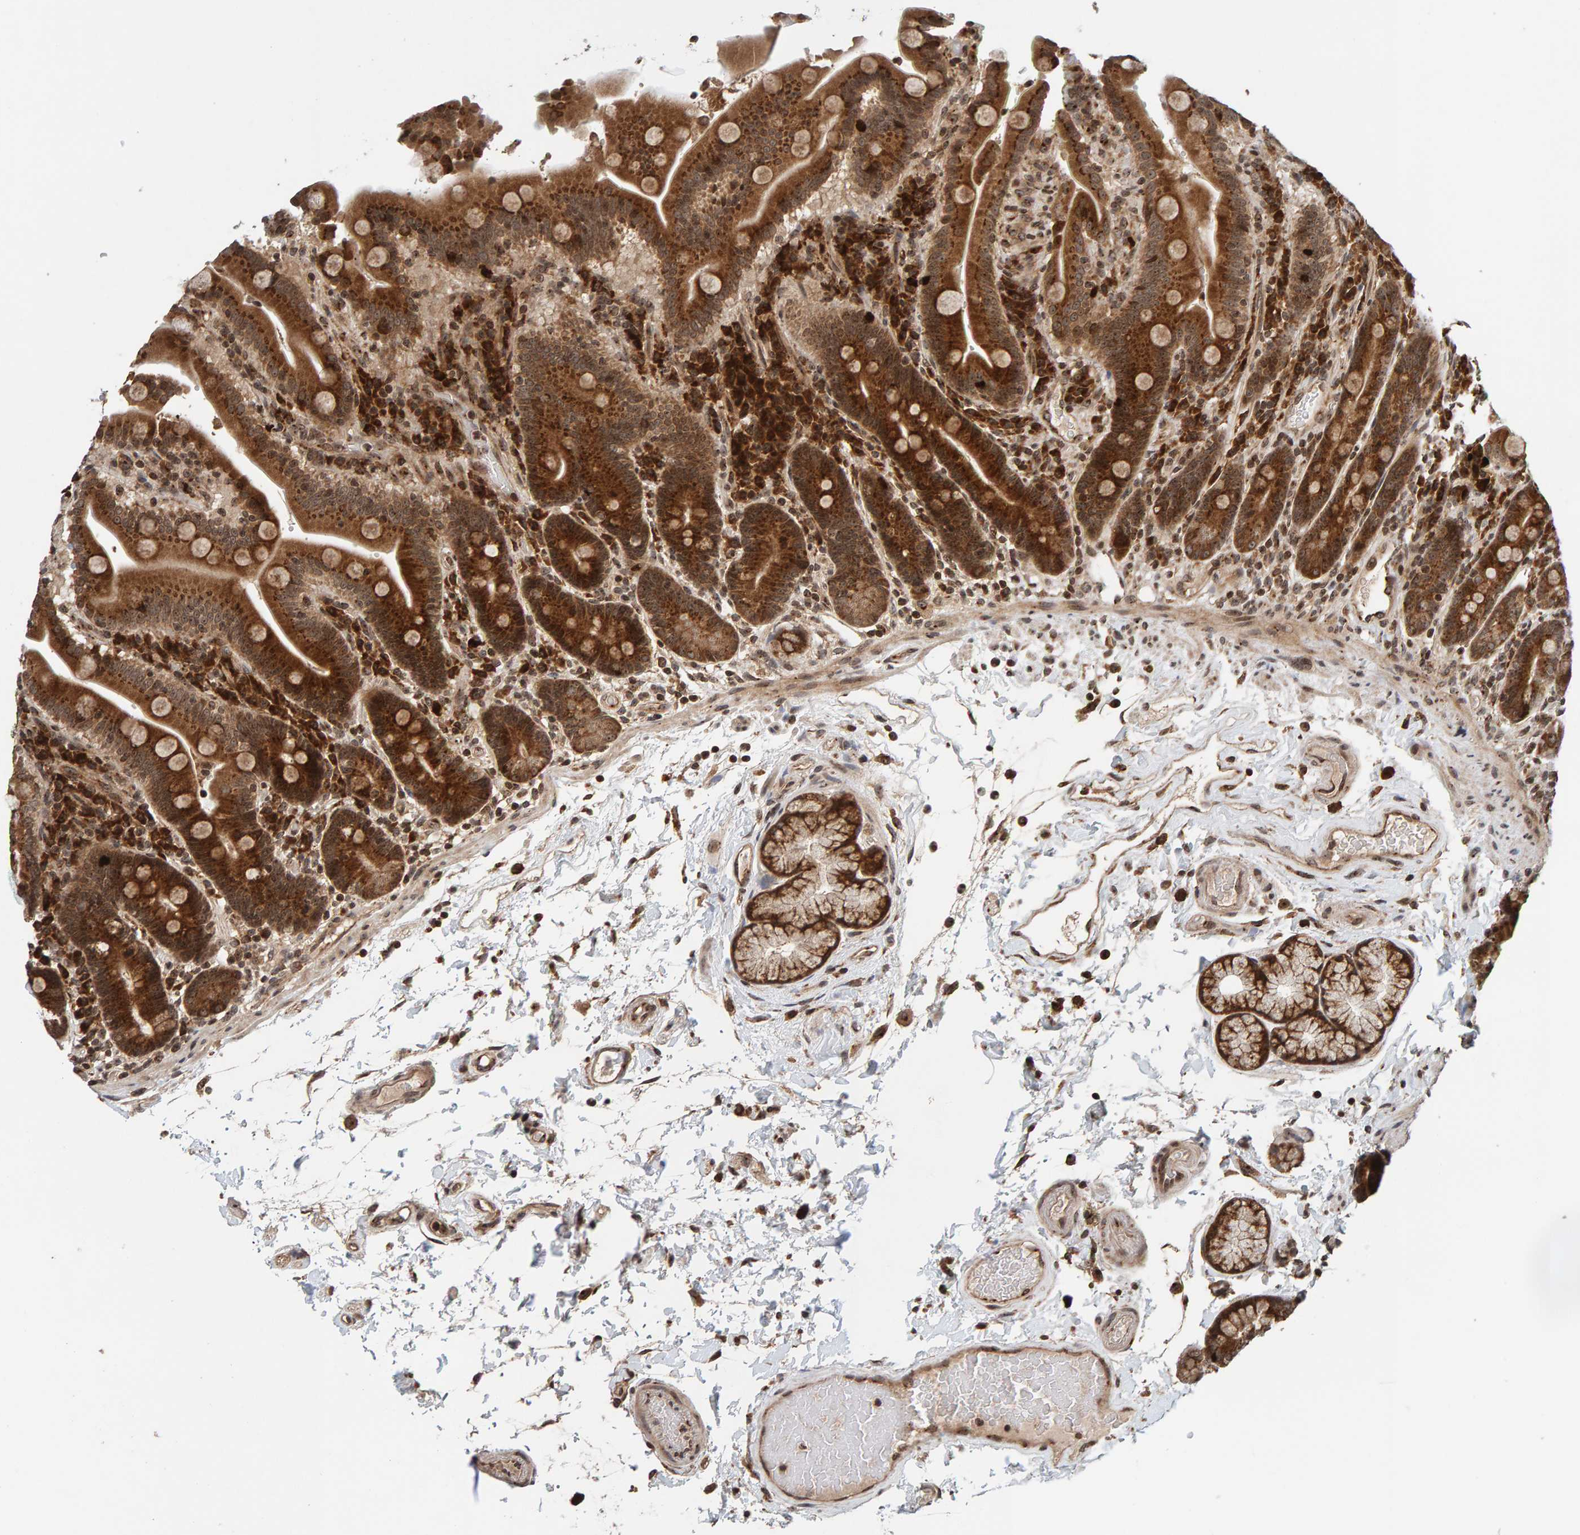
{"staining": {"intensity": "strong", "quantity": ">75%", "location": "cytoplasmic/membranous,nuclear"}, "tissue": "duodenum", "cell_type": "Glandular cells", "image_type": "normal", "snomed": [{"axis": "morphology", "description": "Normal tissue, NOS"}, {"axis": "topography", "description": "Small intestine, NOS"}], "caption": "Strong cytoplasmic/membranous,nuclear positivity for a protein is identified in about >75% of glandular cells of normal duodenum using immunohistochemistry.", "gene": "CCDC182", "patient": {"sex": "female", "age": 71}}